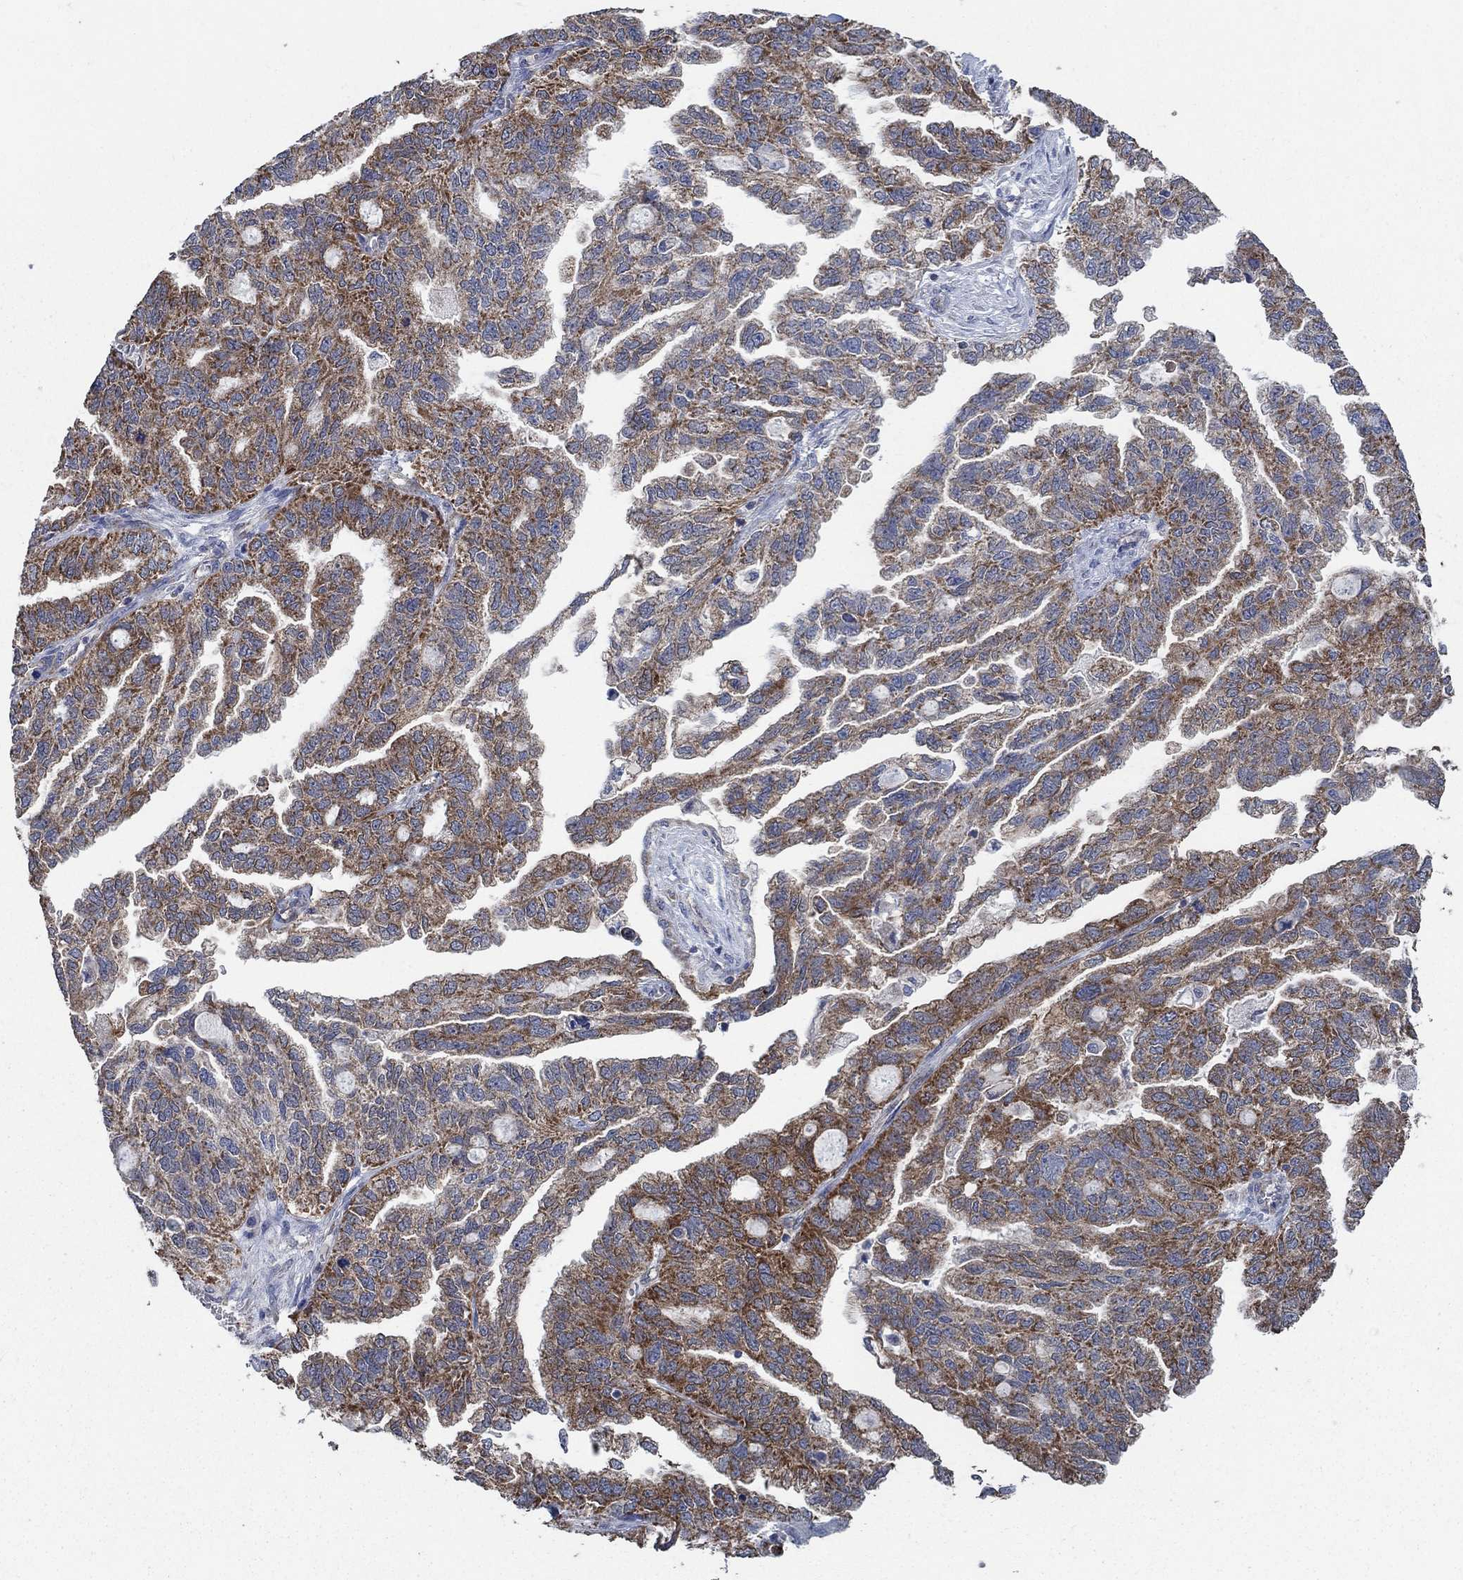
{"staining": {"intensity": "strong", "quantity": "25%-75%", "location": "cytoplasmic/membranous"}, "tissue": "ovarian cancer", "cell_type": "Tumor cells", "image_type": "cancer", "snomed": [{"axis": "morphology", "description": "Cystadenocarcinoma, serous, NOS"}, {"axis": "topography", "description": "Ovary"}], "caption": "Protein staining of ovarian cancer tissue displays strong cytoplasmic/membranous staining in about 25%-75% of tumor cells.", "gene": "HID1", "patient": {"sex": "female", "age": 51}}